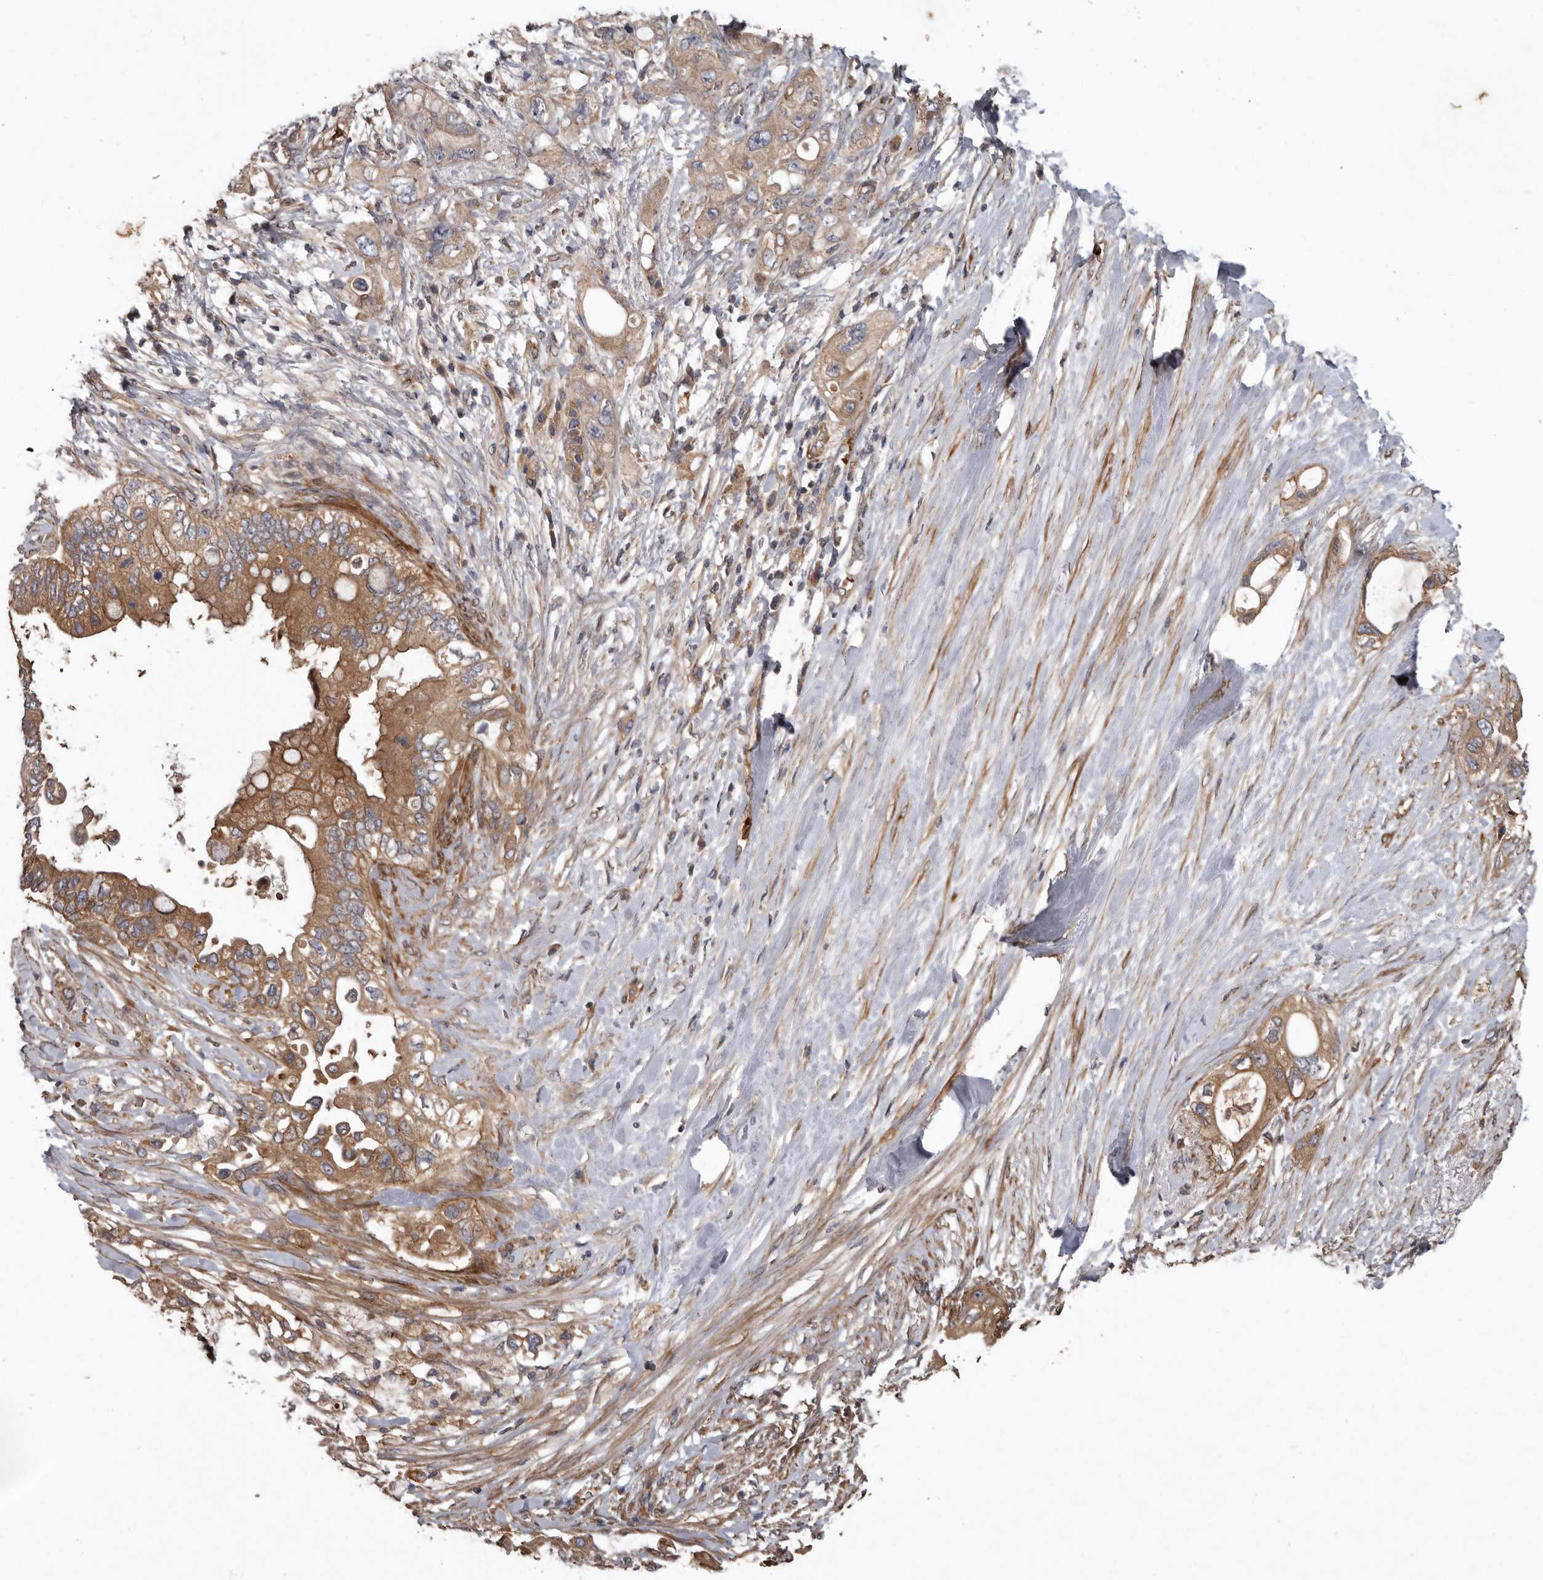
{"staining": {"intensity": "moderate", "quantity": ">75%", "location": "cytoplasmic/membranous"}, "tissue": "pancreatic cancer", "cell_type": "Tumor cells", "image_type": "cancer", "snomed": [{"axis": "morphology", "description": "Adenocarcinoma, NOS"}, {"axis": "topography", "description": "Pancreas"}], "caption": "Protein staining of pancreatic cancer (adenocarcinoma) tissue reveals moderate cytoplasmic/membranous positivity in about >75% of tumor cells. The protein of interest is stained brown, and the nuclei are stained in blue (DAB IHC with brightfield microscopy, high magnification).", "gene": "ARHGEF5", "patient": {"sex": "female", "age": 56}}